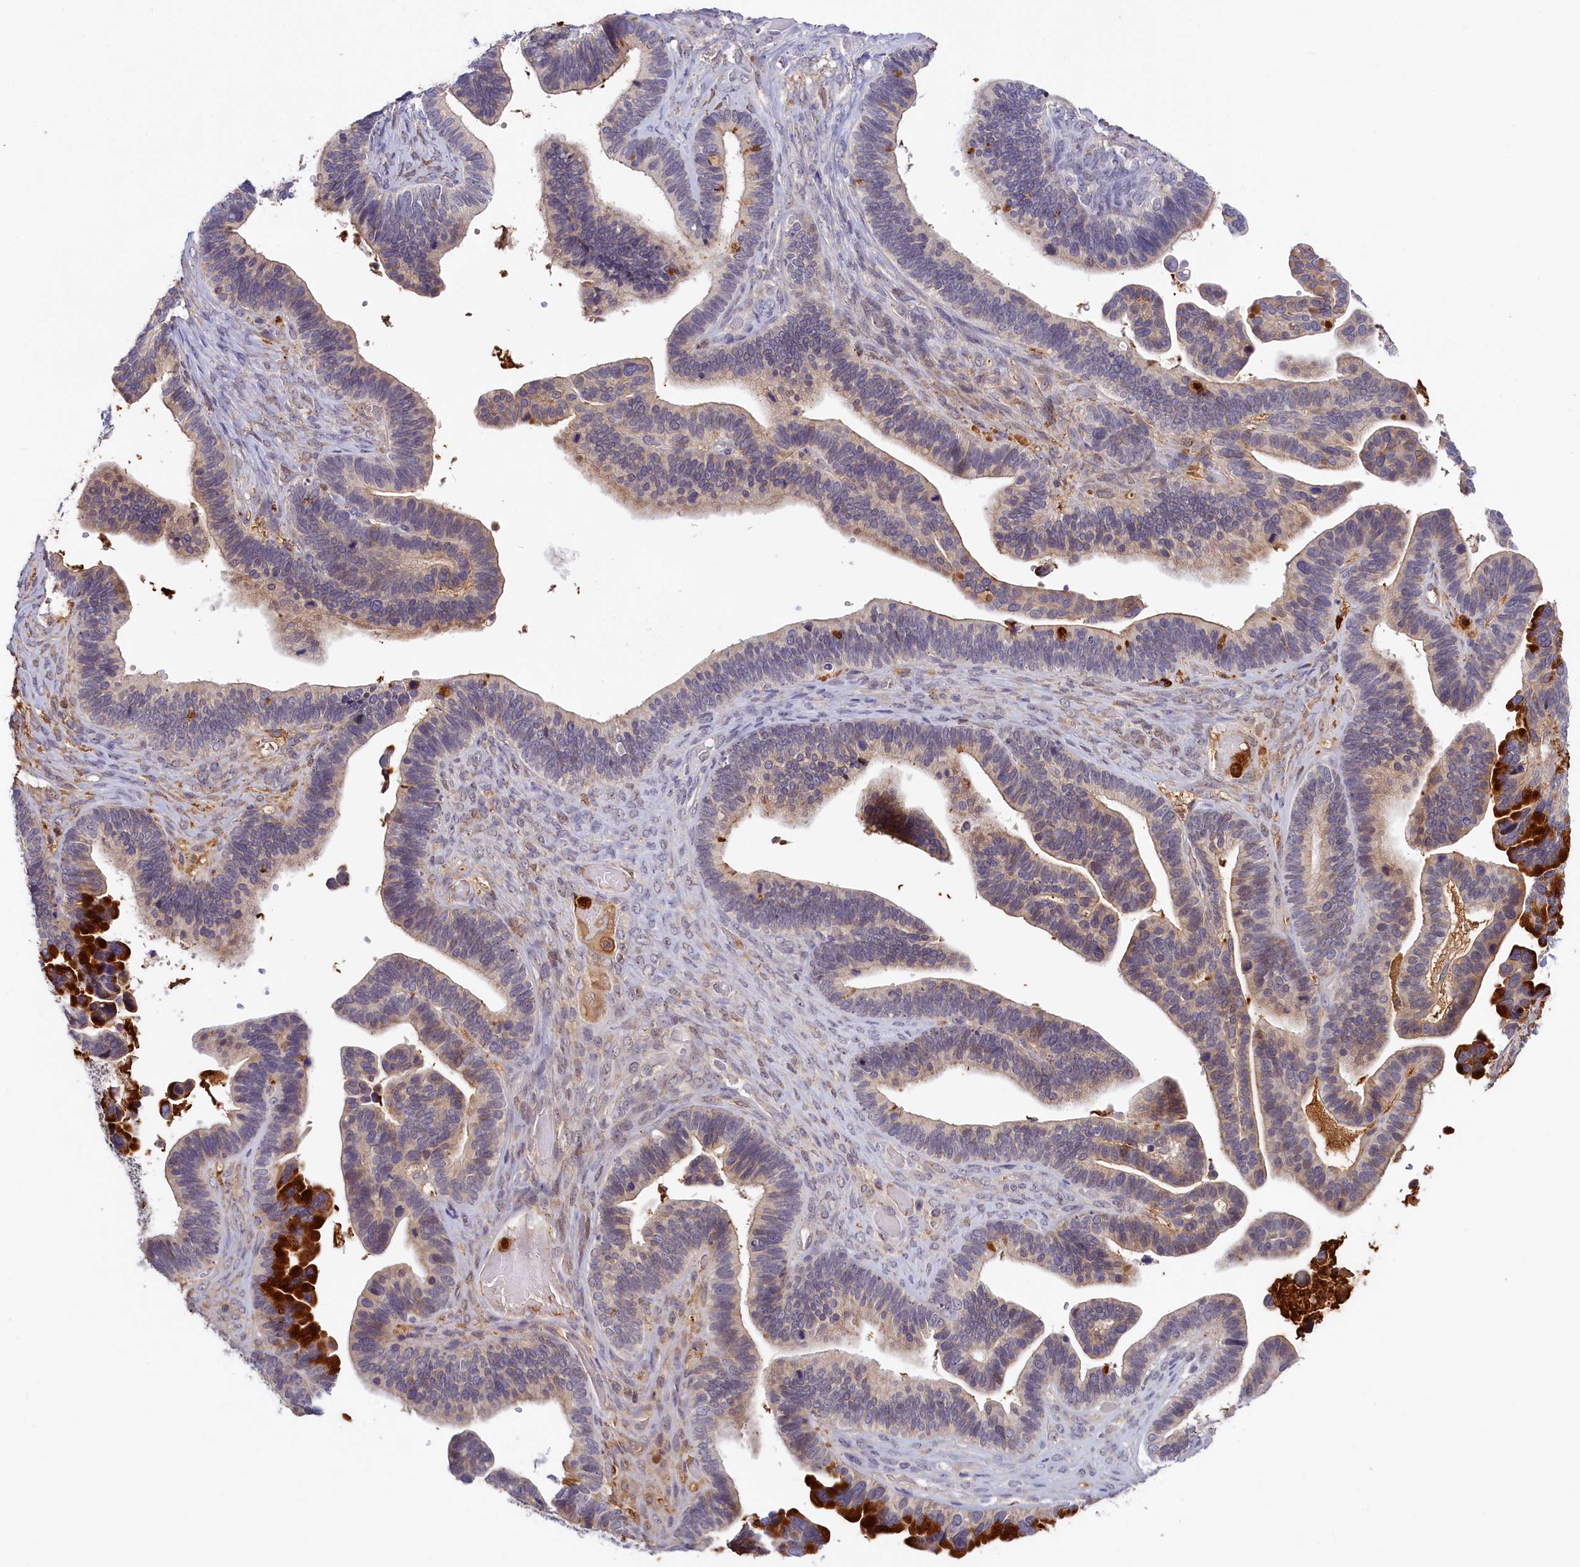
{"staining": {"intensity": "strong", "quantity": "<25%", "location": "cytoplasmic/membranous"}, "tissue": "ovarian cancer", "cell_type": "Tumor cells", "image_type": "cancer", "snomed": [{"axis": "morphology", "description": "Cystadenocarcinoma, serous, NOS"}, {"axis": "topography", "description": "Ovary"}], "caption": "Ovarian cancer (serous cystadenocarcinoma) stained for a protein demonstrates strong cytoplasmic/membranous positivity in tumor cells.", "gene": "ADGRD1", "patient": {"sex": "female", "age": 56}}